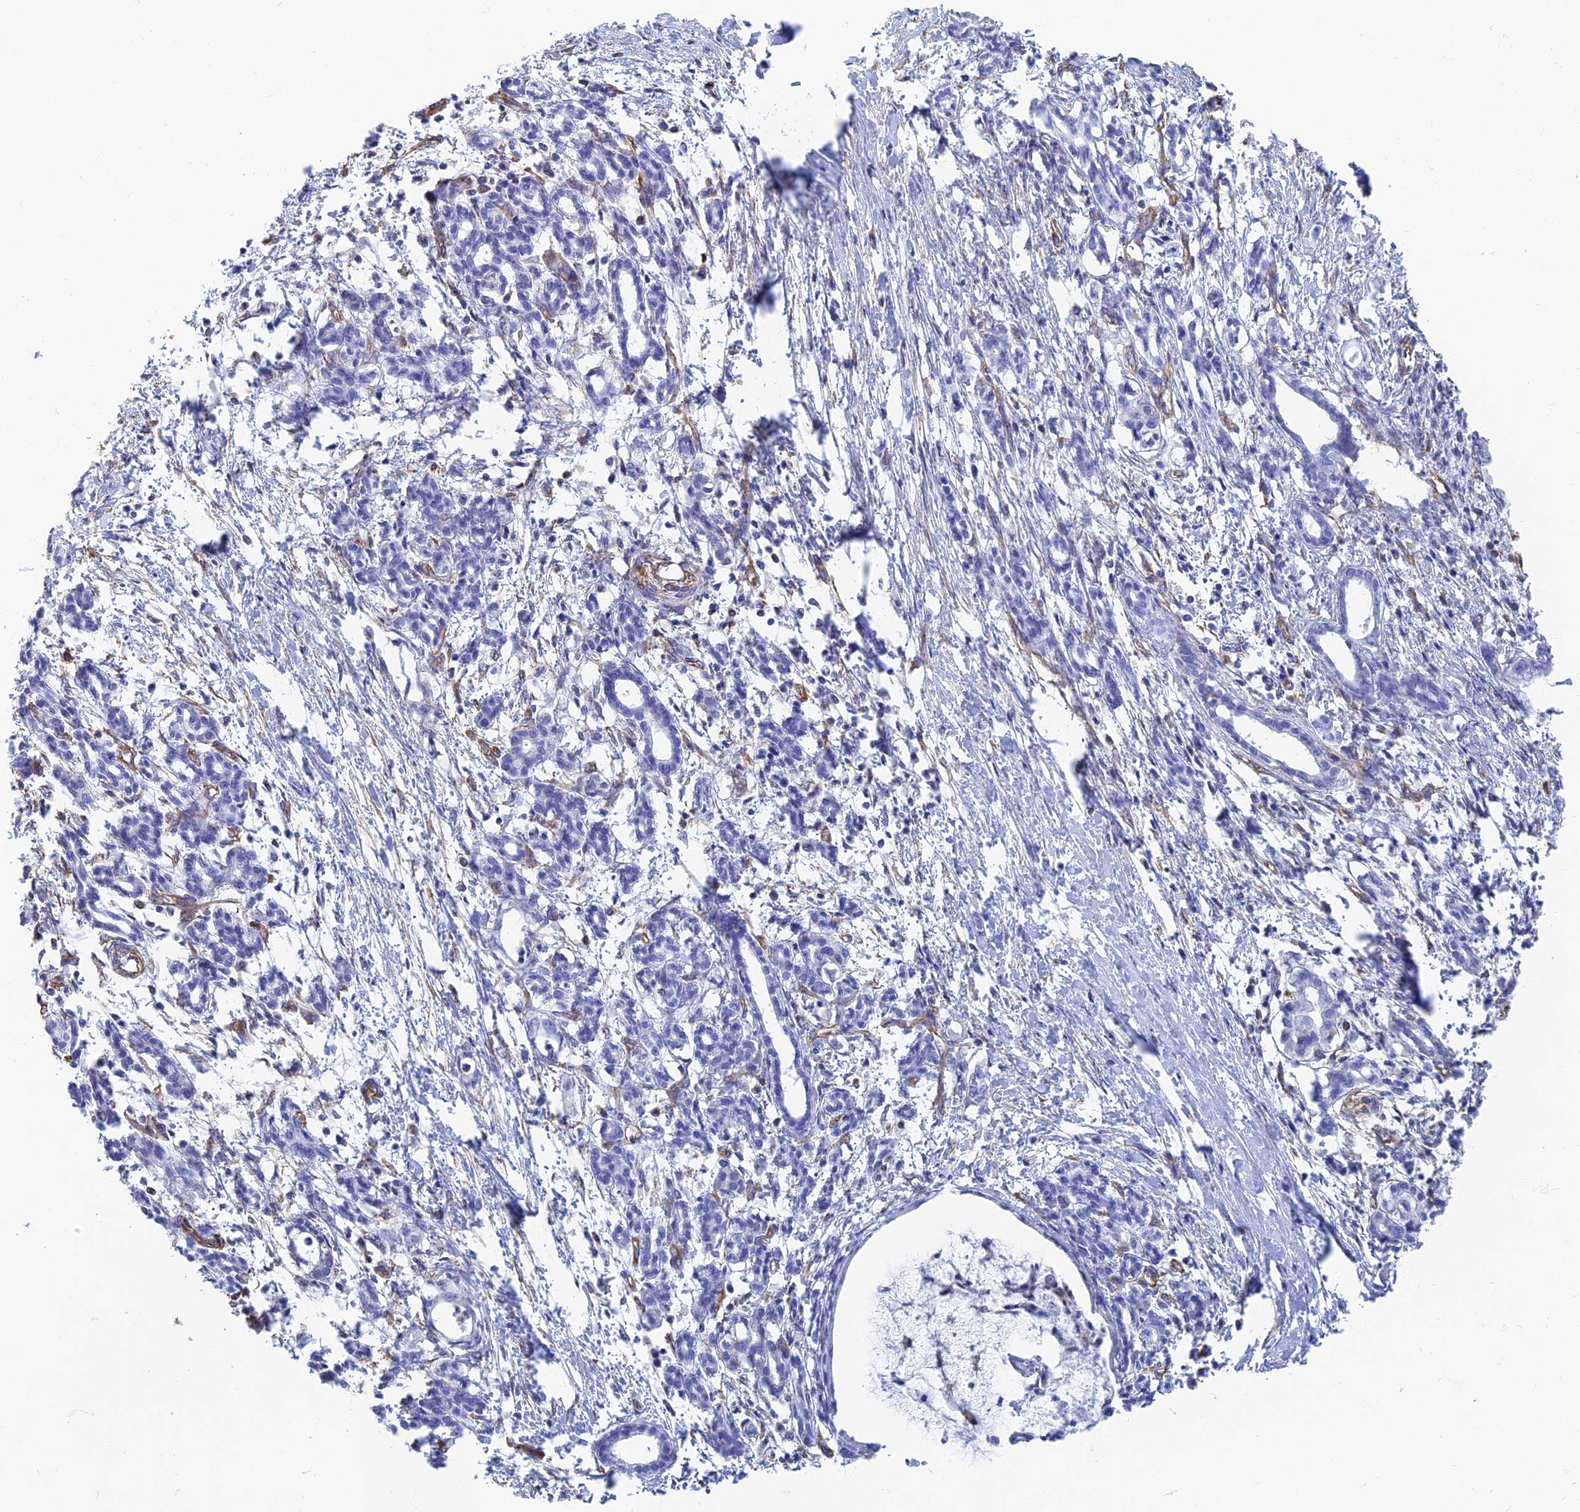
{"staining": {"intensity": "negative", "quantity": "none", "location": "none"}, "tissue": "pancreatic cancer", "cell_type": "Tumor cells", "image_type": "cancer", "snomed": [{"axis": "morphology", "description": "Adenocarcinoma, NOS"}, {"axis": "topography", "description": "Pancreas"}], "caption": "Photomicrograph shows no protein positivity in tumor cells of pancreatic cancer (adenocarcinoma) tissue.", "gene": "RMC1", "patient": {"sex": "female", "age": 55}}